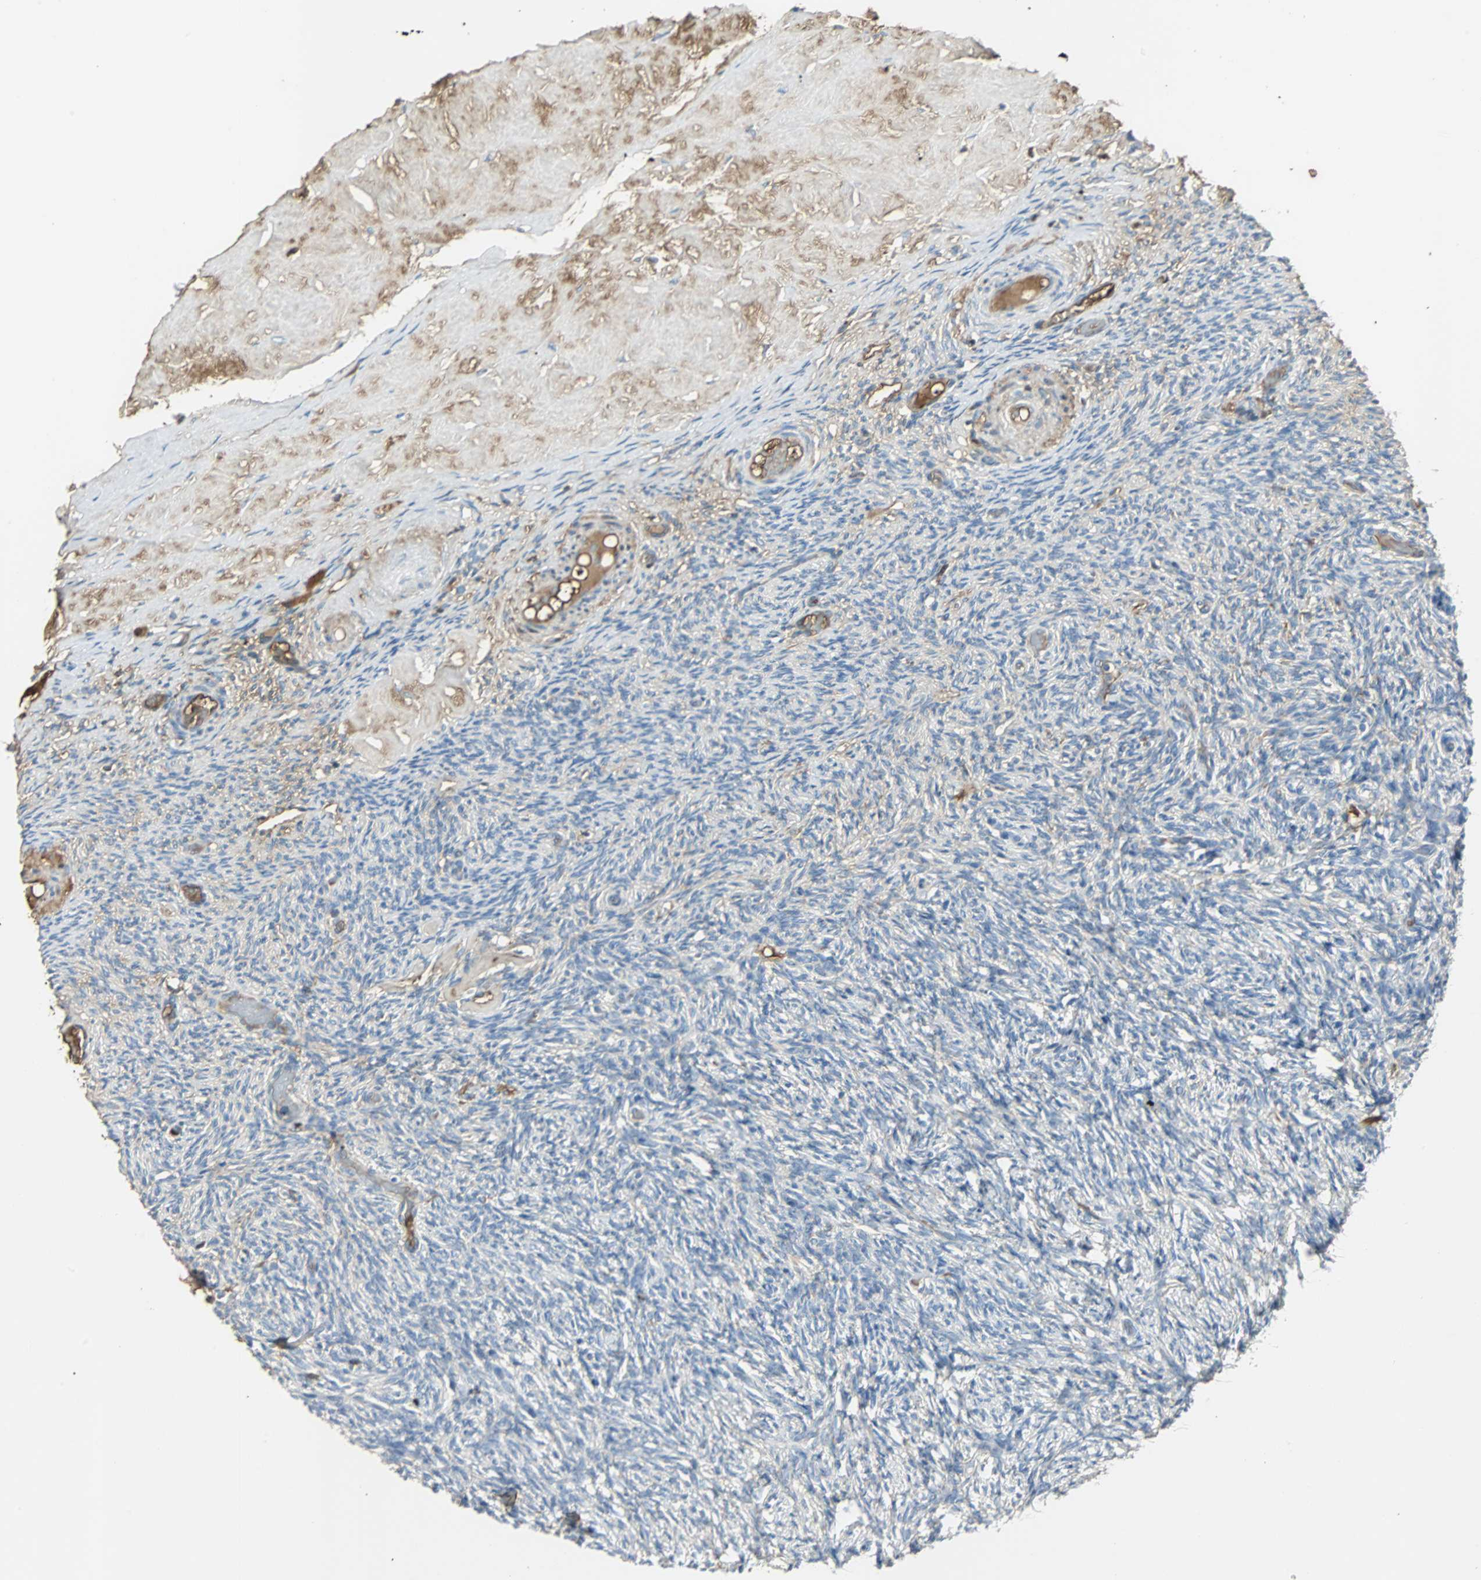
{"staining": {"intensity": "moderate", "quantity": "25%-75%", "location": "cytoplasmic/membranous"}, "tissue": "ovary", "cell_type": "Follicle cells", "image_type": "normal", "snomed": [{"axis": "morphology", "description": "Normal tissue, NOS"}, {"axis": "topography", "description": "Ovary"}], "caption": "Immunohistochemistry (DAB (3,3'-diaminobenzidine)) staining of unremarkable human ovary reveals moderate cytoplasmic/membranous protein expression in approximately 25%-75% of follicle cells.", "gene": "IGHA1", "patient": {"sex": "female", "age": 60}}